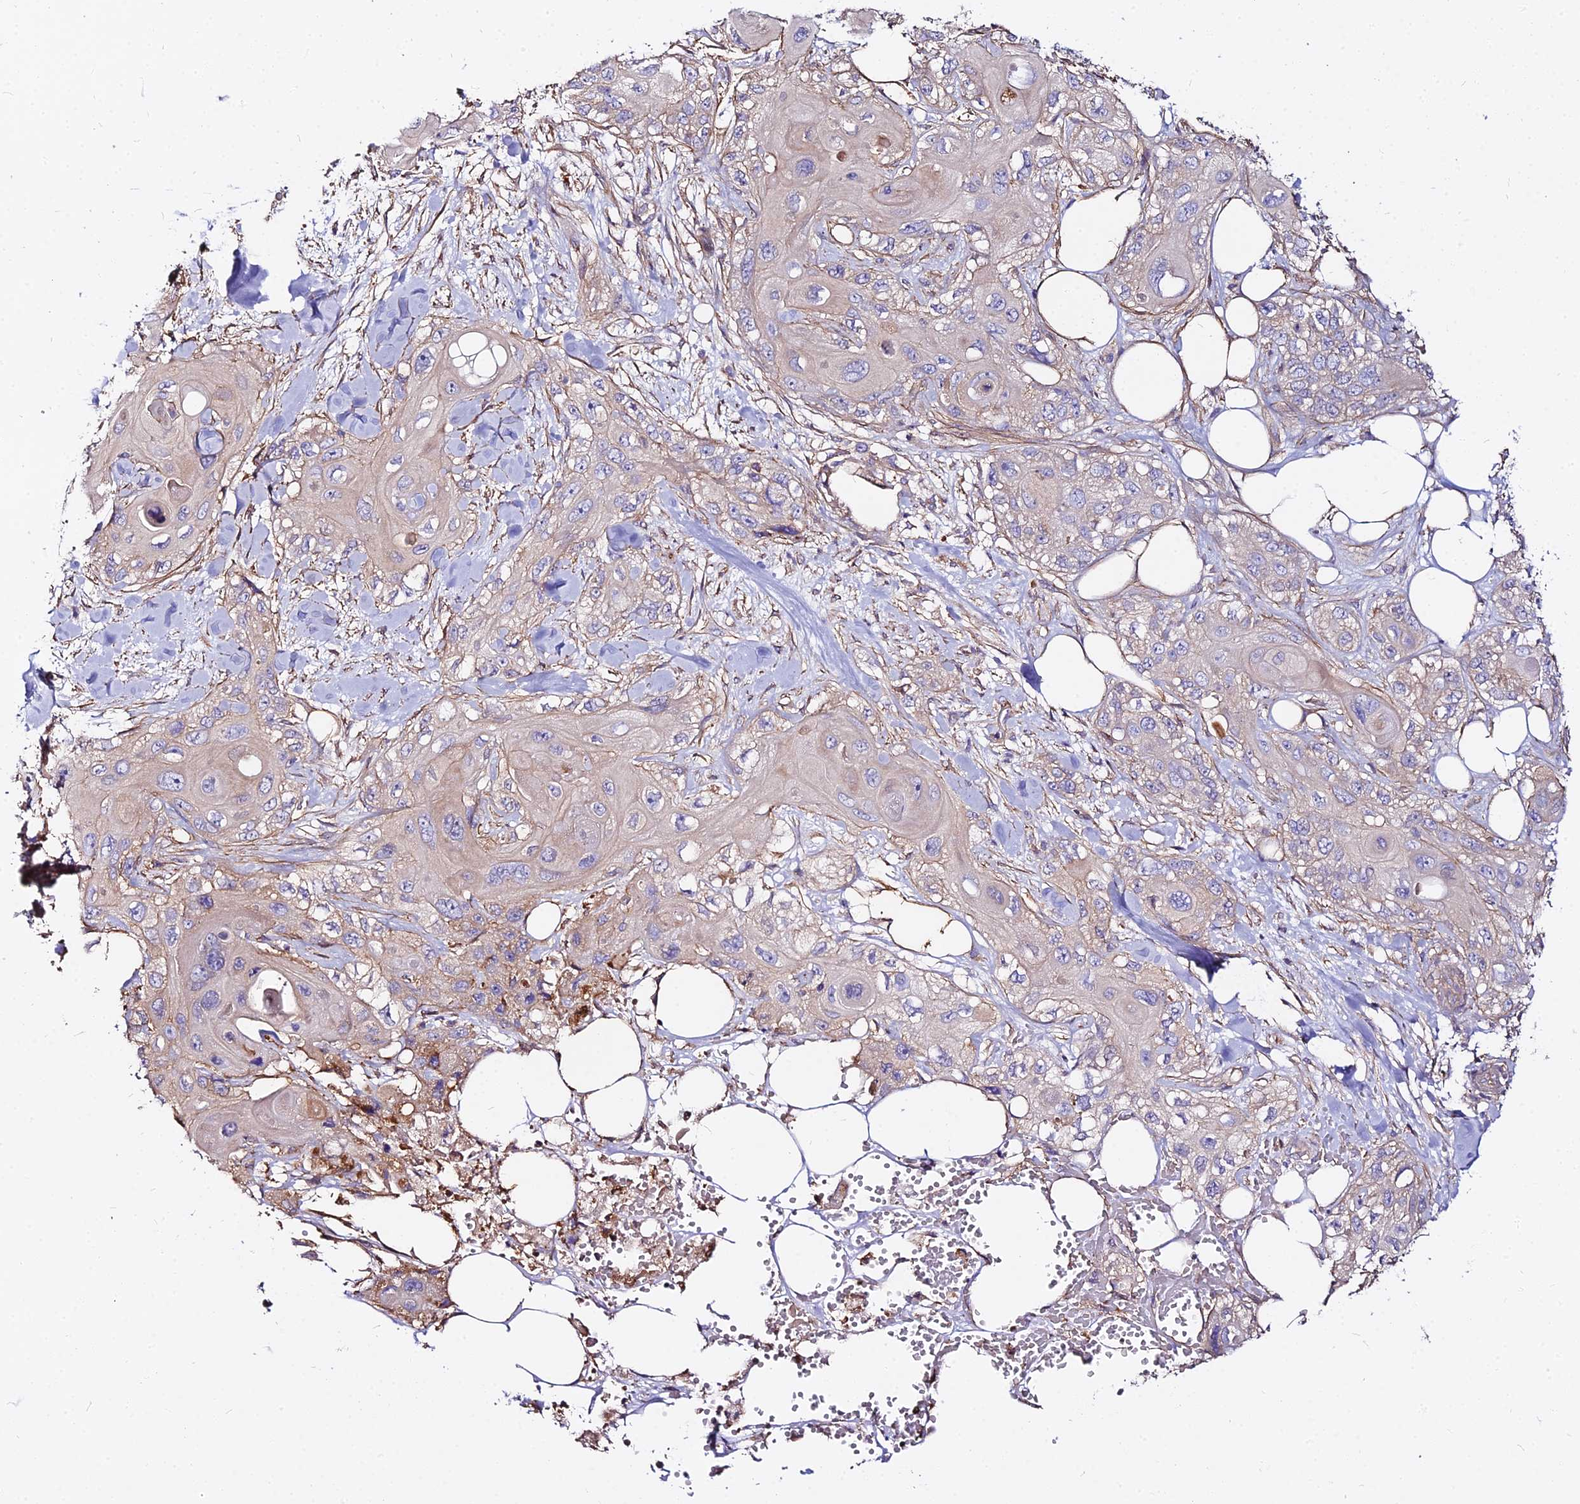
{"staining": {"intensity": "negative", "quantity": "none", "location": "none"}, "tissue": "skin cancer", "cell_type": "Tumor cells", "image_type": "cancer", "snomed": [{"axis": "morphology", "description": "Normal tissue, NOS"}, {"axis": "morphology", "description": "Squamous cell carcinoma, NOS"}, {"axis": "topography", "description": "Skin"}], "caption": "High power microscopy micrograph of an IHC histopathology image of skin cancer, revealing no significant positivity in tumor cells.", "gene": "GLYAT", "patient": {"sex": "male", "age": 72}}